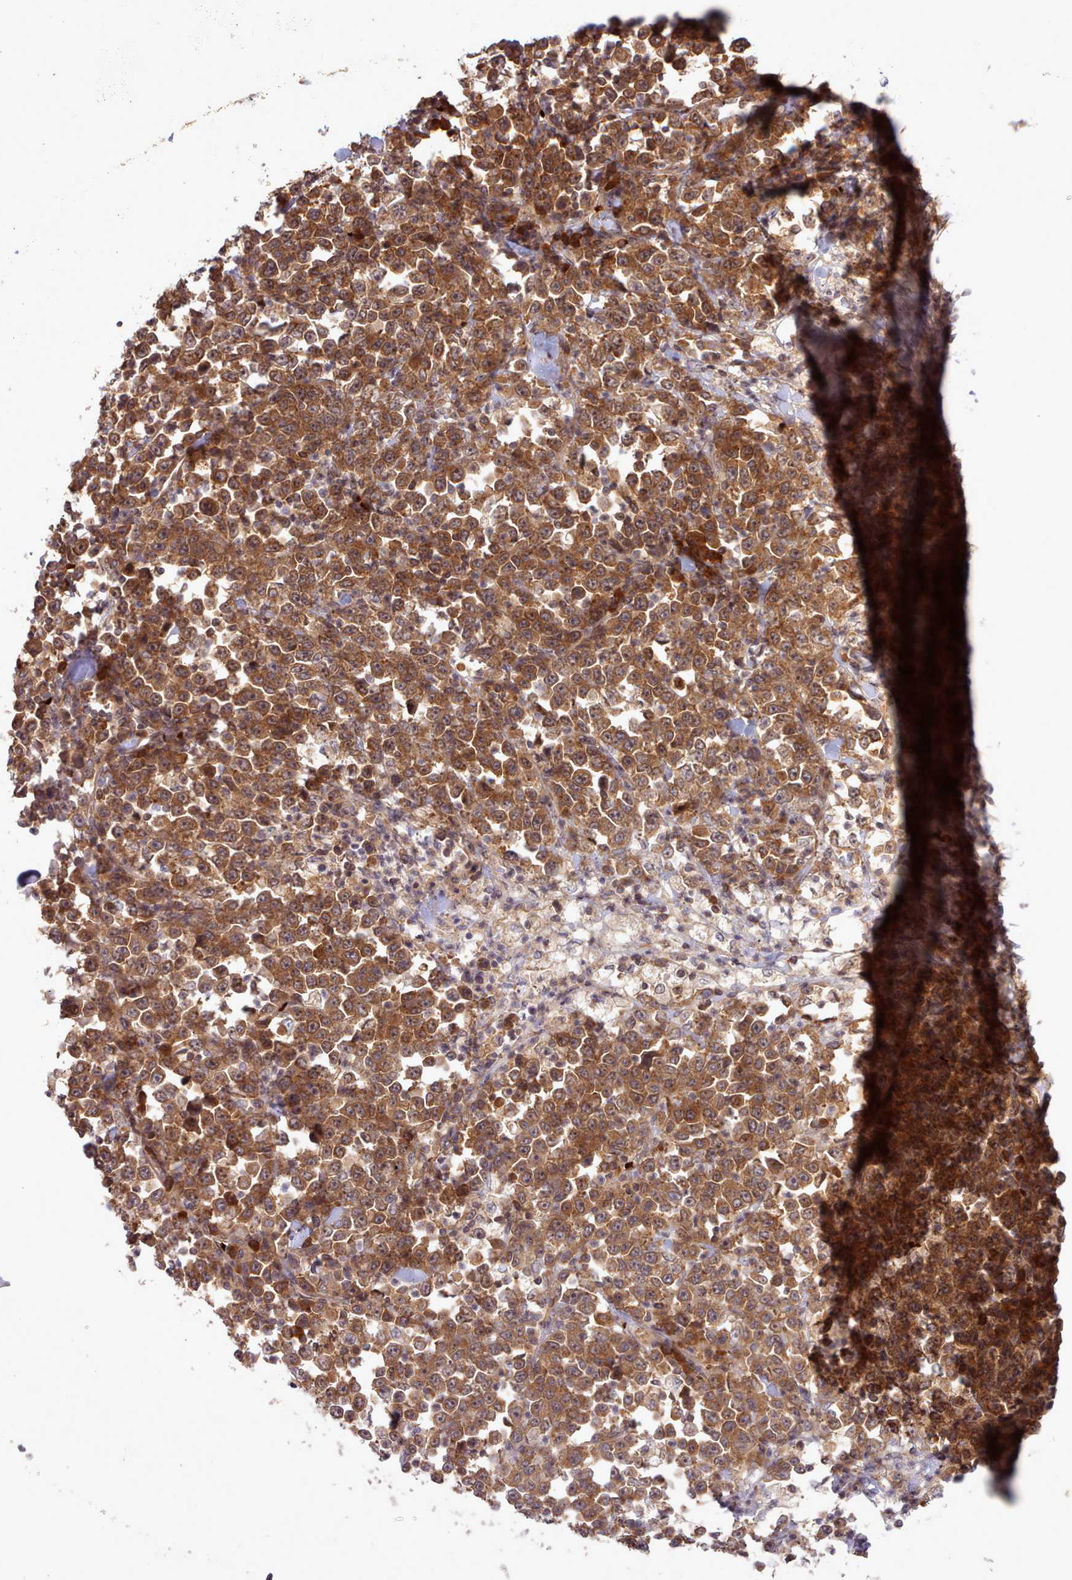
{"staining": {"intensity": "strong", "quantity": ">75%", "location": "cytoplasmic/membranous,nuclear"}, "tissue": "stomach cancer", "cell_type": "Tumor cells", "image_type": "cancer", "snomed": [{"axis": "morphology", "description": "Normal tissue, NOS"}, {"axis": "morphology", "description": "Adenocarcinoma, NOS"}, {"axis": "topography", "description": "Stomach, upper"}, {"axis": "topography", "description": "Stomach"}], "caption": "Stomach cancer (adenocarcinoma) stained with a protein marker displays strong staining in tumor cells.", "gene": "UBE2G1", "patient": {"sex": "male", "age": 59}}